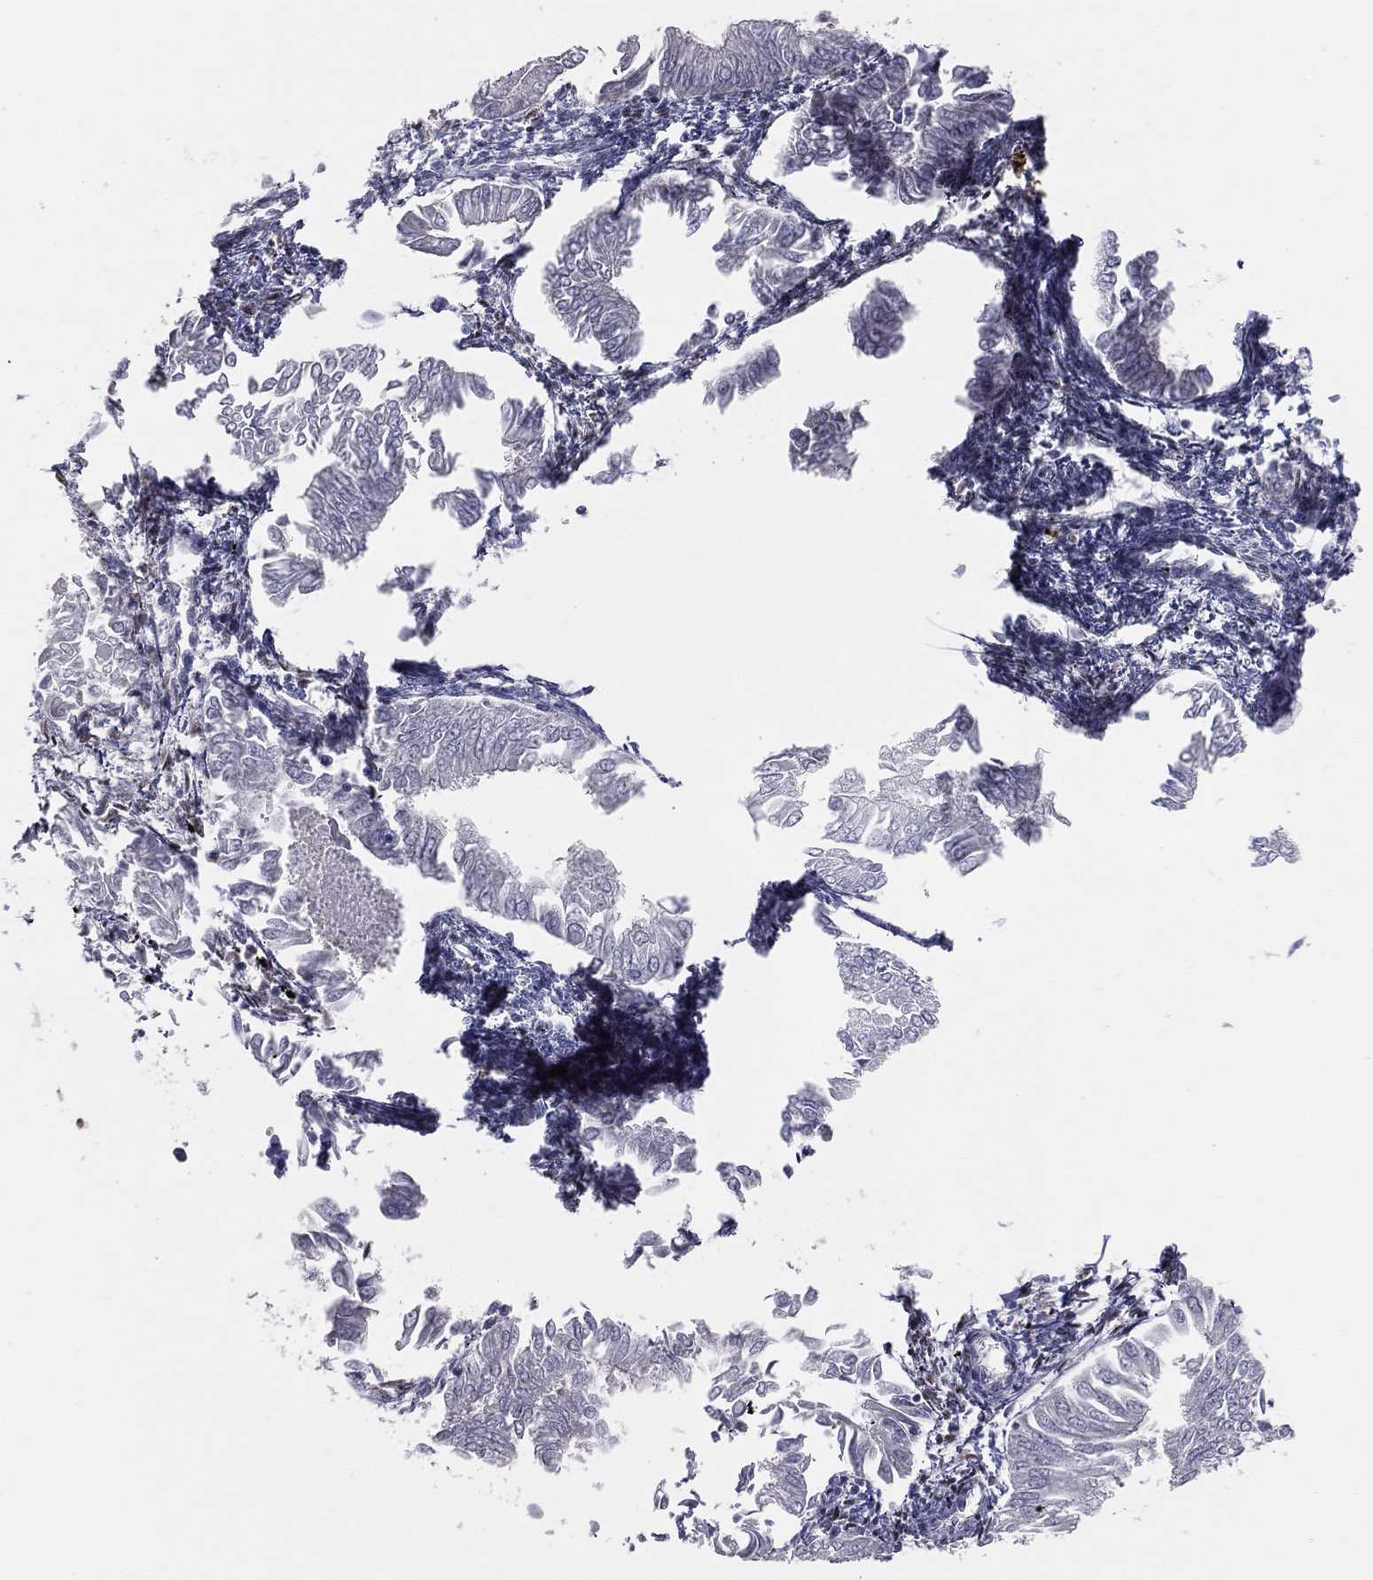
{"staining": {"intensity": "negative", "quantity": "none", "location": "none"}, "tissue": "endometrial cancer", "cell_type": "Tumor cells", "image_type": "cancer", "snomed": [{"axis": "morphology", "description": "Adenocarcinoma, NOS"}, {"axis": "topography", "description": "Endometrium"}], "caption": "The photomicrograph displays no staining of tumor cells in endometrial cancer. Nuclei are stained in blue.", "gene": "DMKN", "patient": {"sex": "female", "age": 53}}